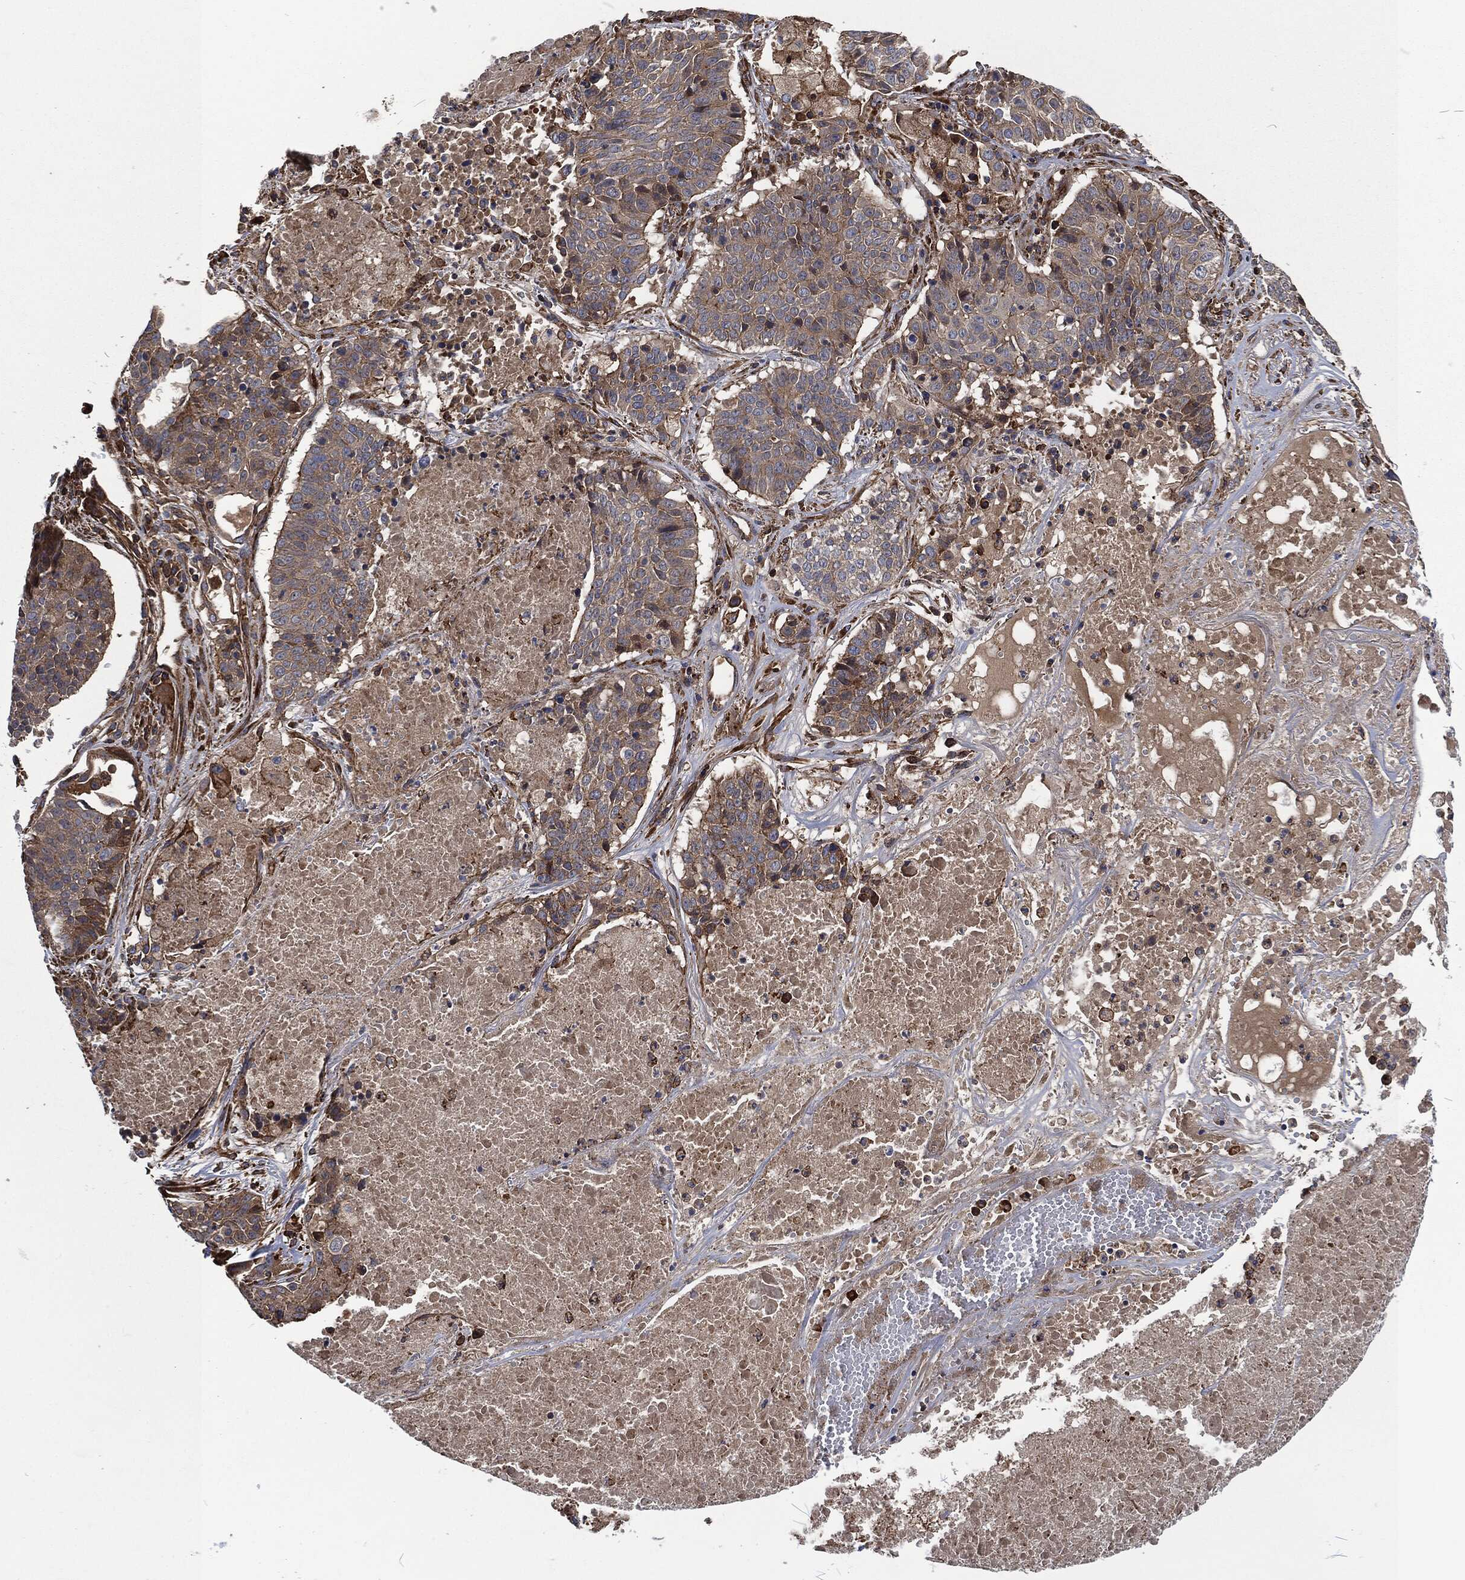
{"staining": {"intensity": "moderate", "quantity": "25%-75%", "location": "cytoplasmic/membranous"}, "tissue": "lung cancer", "cell_type": "Tumor cells", "image_type": "cancer", "snomed": [{"axis": "morphology", "description": "Squamous cell carcinoma, NOS"}, {"axis": "topography", "description": "Lung"}], "caption": "Lung squamous cell carcinoma stained with immunohistochemistry (IHC) demonstrates moderate cytoplasmic/membranous expression in approximately 25%-75% of tumor cells.", "gene": "LGALS9", "patient": {"sex": "male", "age": 64}}